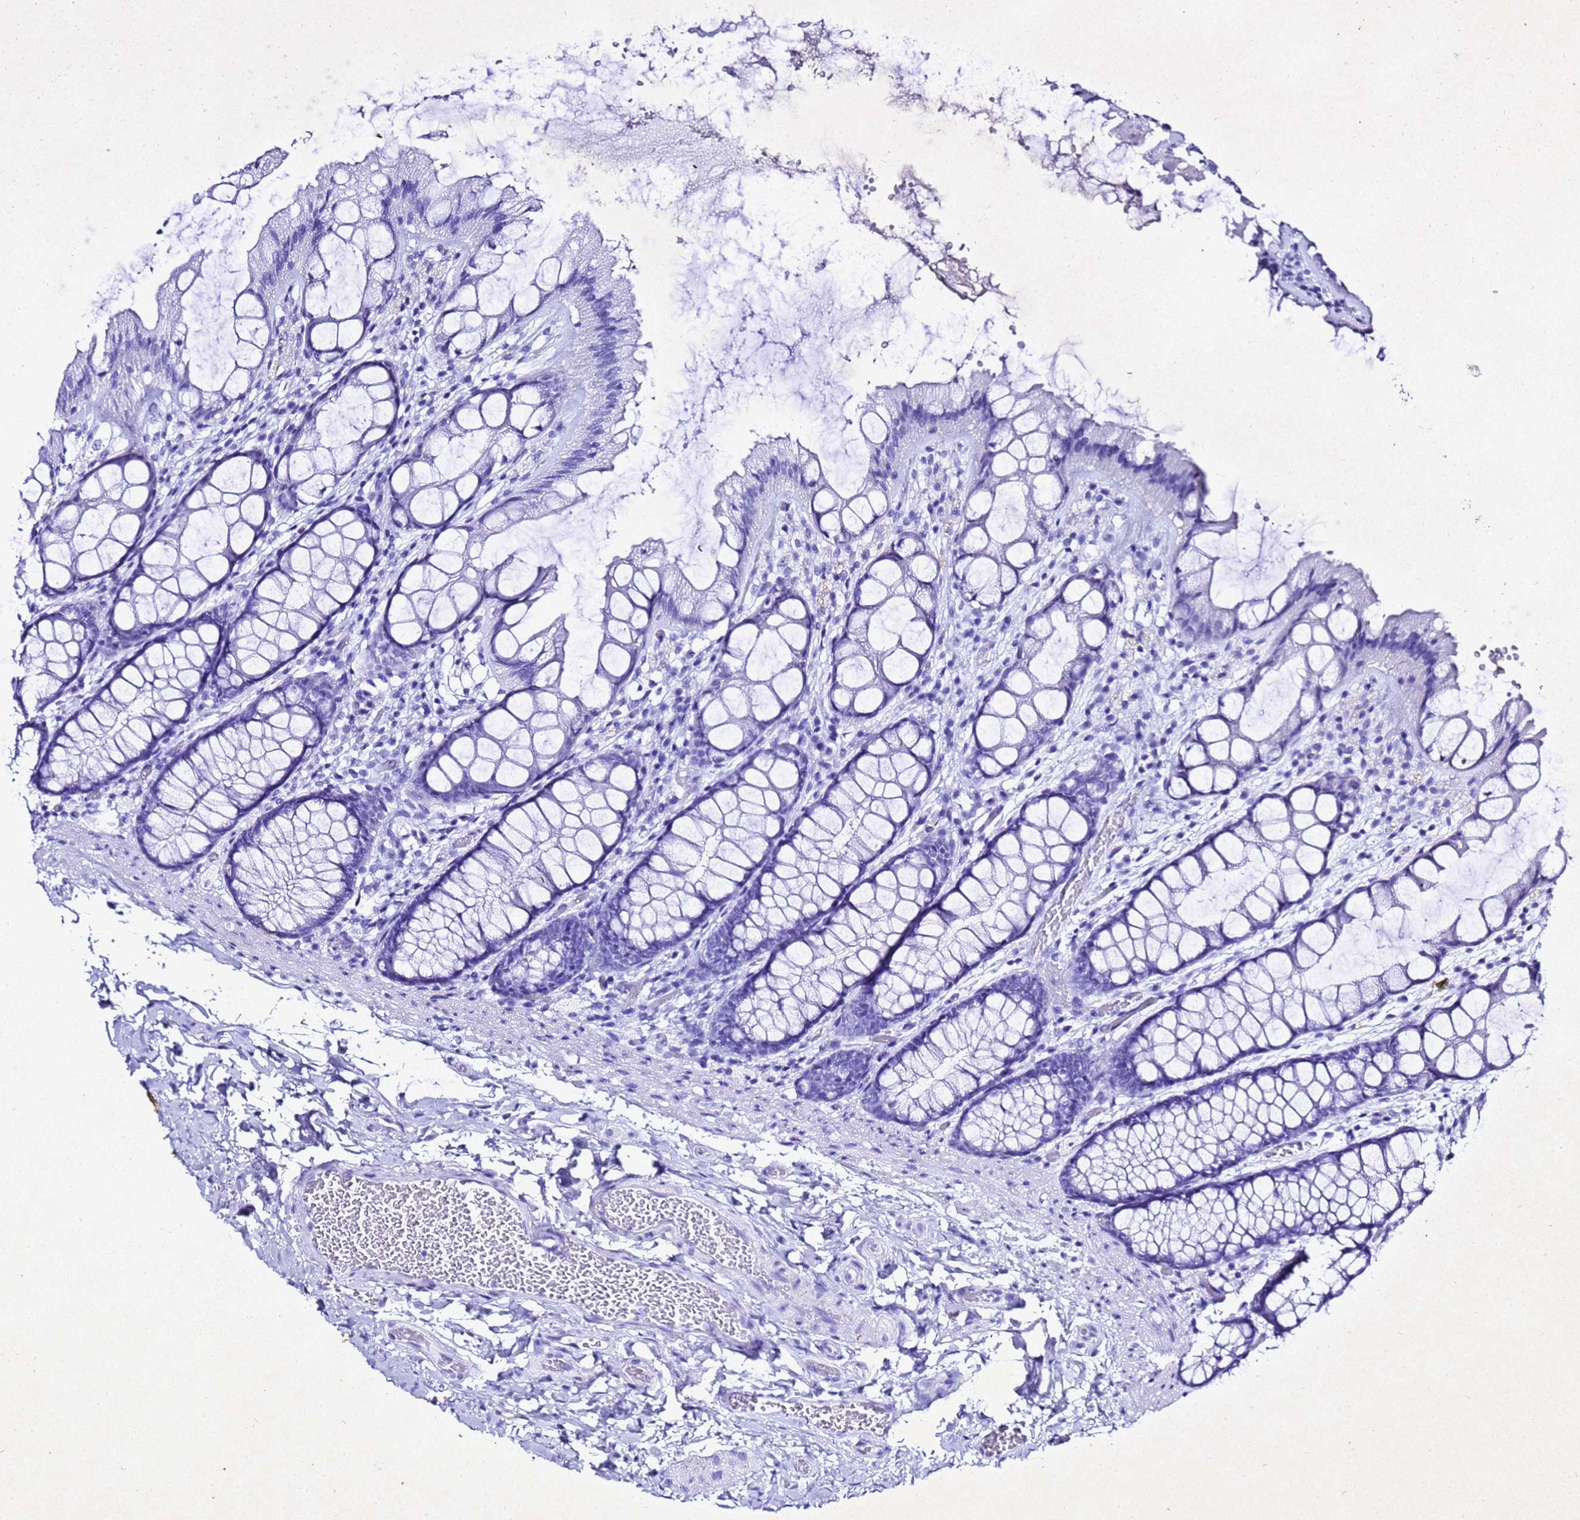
{"staining": {"intensity": "negative", "quantity": "none", "location": "none"}, "tissue": "colon", "cell_type": "Endothelial cells", "image_type": "normal", "snomed": [{"axis": "morphology", "description": "Normal tissue, NOS"}, {"axis": "topography", "description": "Colon"}], "caption": "DAB (3,3'-diaminobenzidine) immunohistochemical staining of unremarkable human colon reveals no significant expression in endothelial cells.", "gene": "LIPF", "patient": {"sex": "male", "age": 47}}